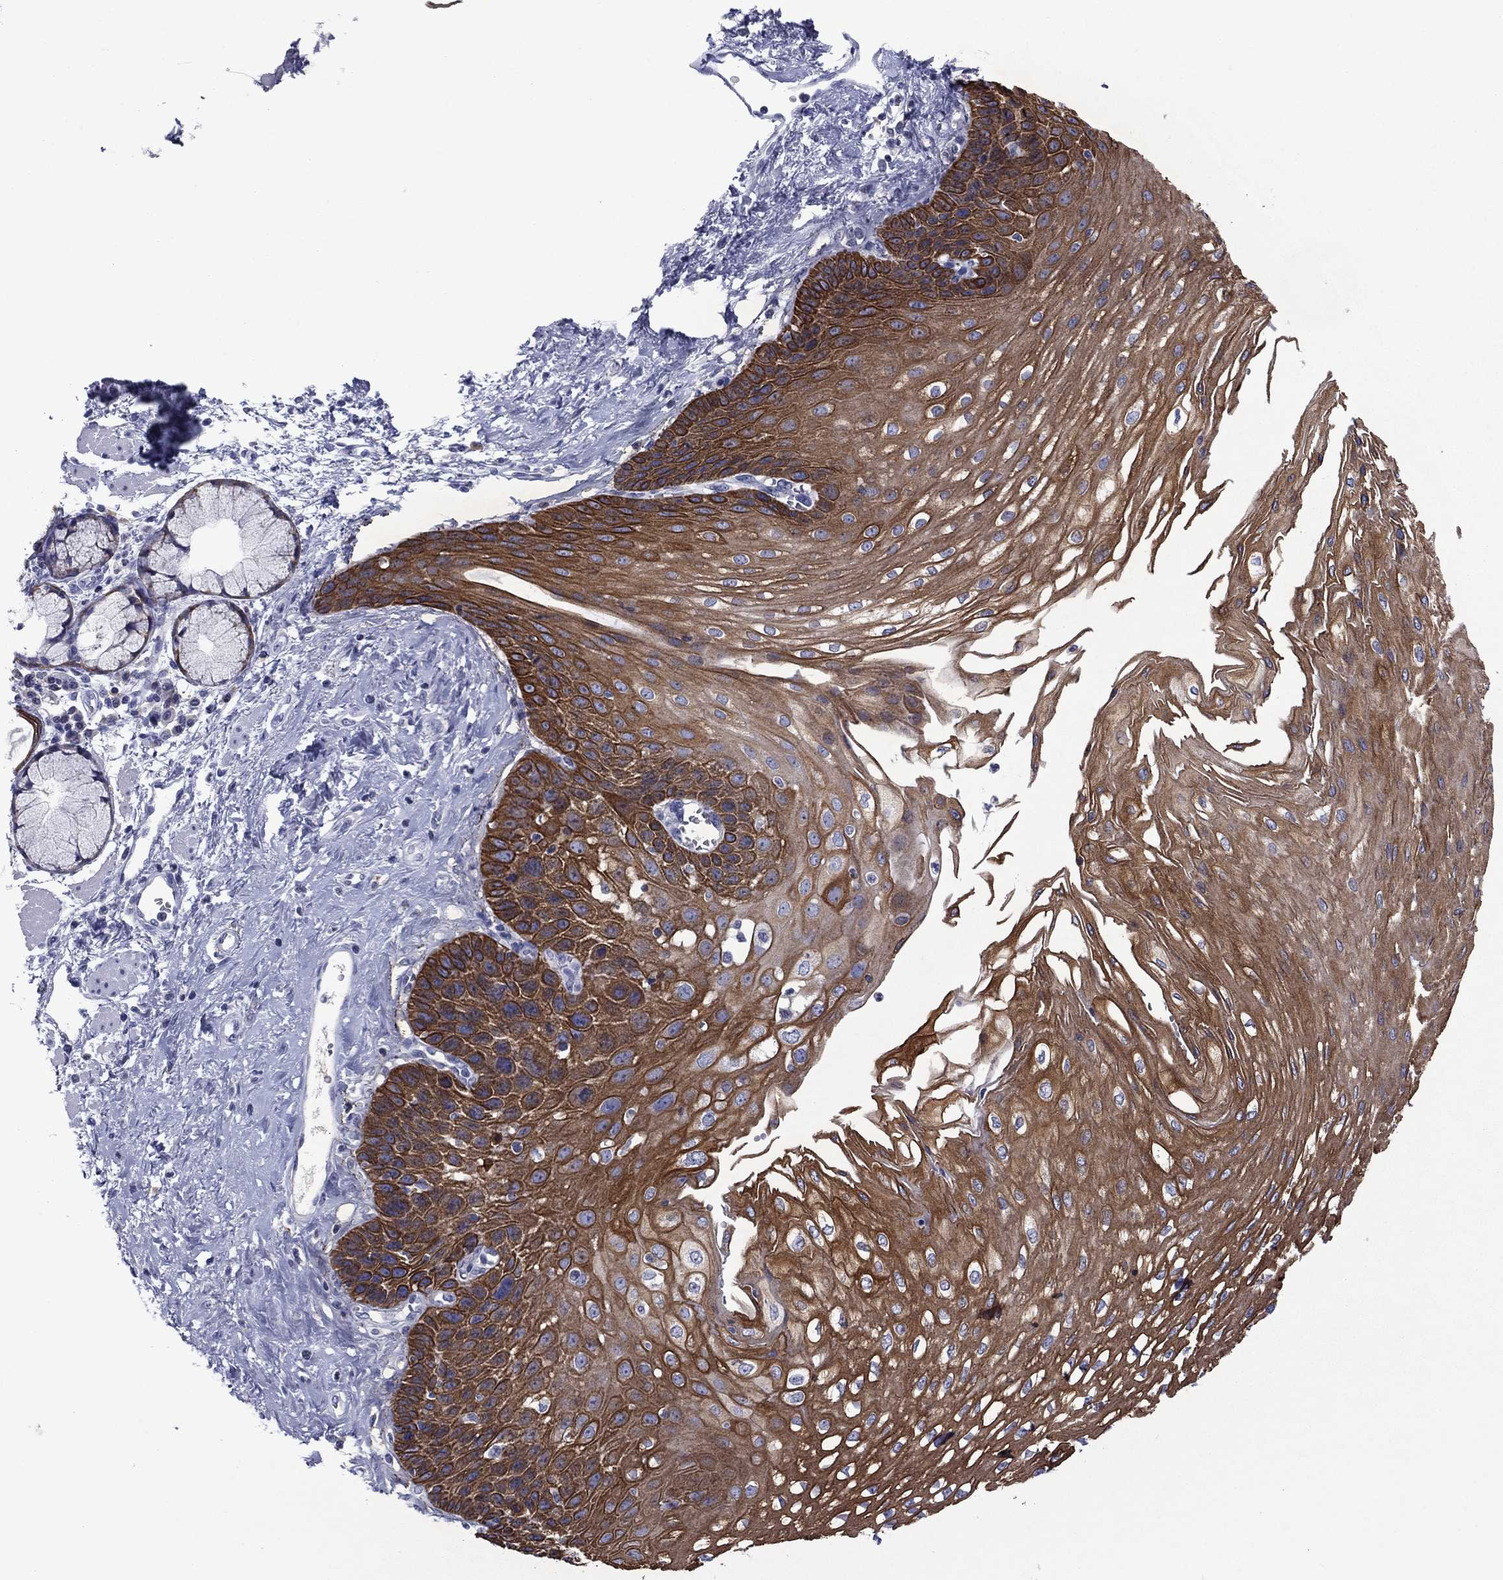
{"staining": {"intensity": "strong", "quantity": "25%-75%", "location": "cytoplasmic/membranous"}, "tissue": "esophagus", "cell_type": "Squamous epithelial cells", "image_type": "normal", "snomed": [{"axis": "morphology", "description": "Normal tissue, NOS"}, {"axis": "topography", "description": "Esophagus"}], "caption": "This photomicrograph shows IHC staining of unremarkable human esophagus, with high strong cytoplasmic/membranous expression in about 25%-75% of squamous epithelial cells.", "gene": "TMPRSS11A", "patient": {"sex": "female", "age": 62}}